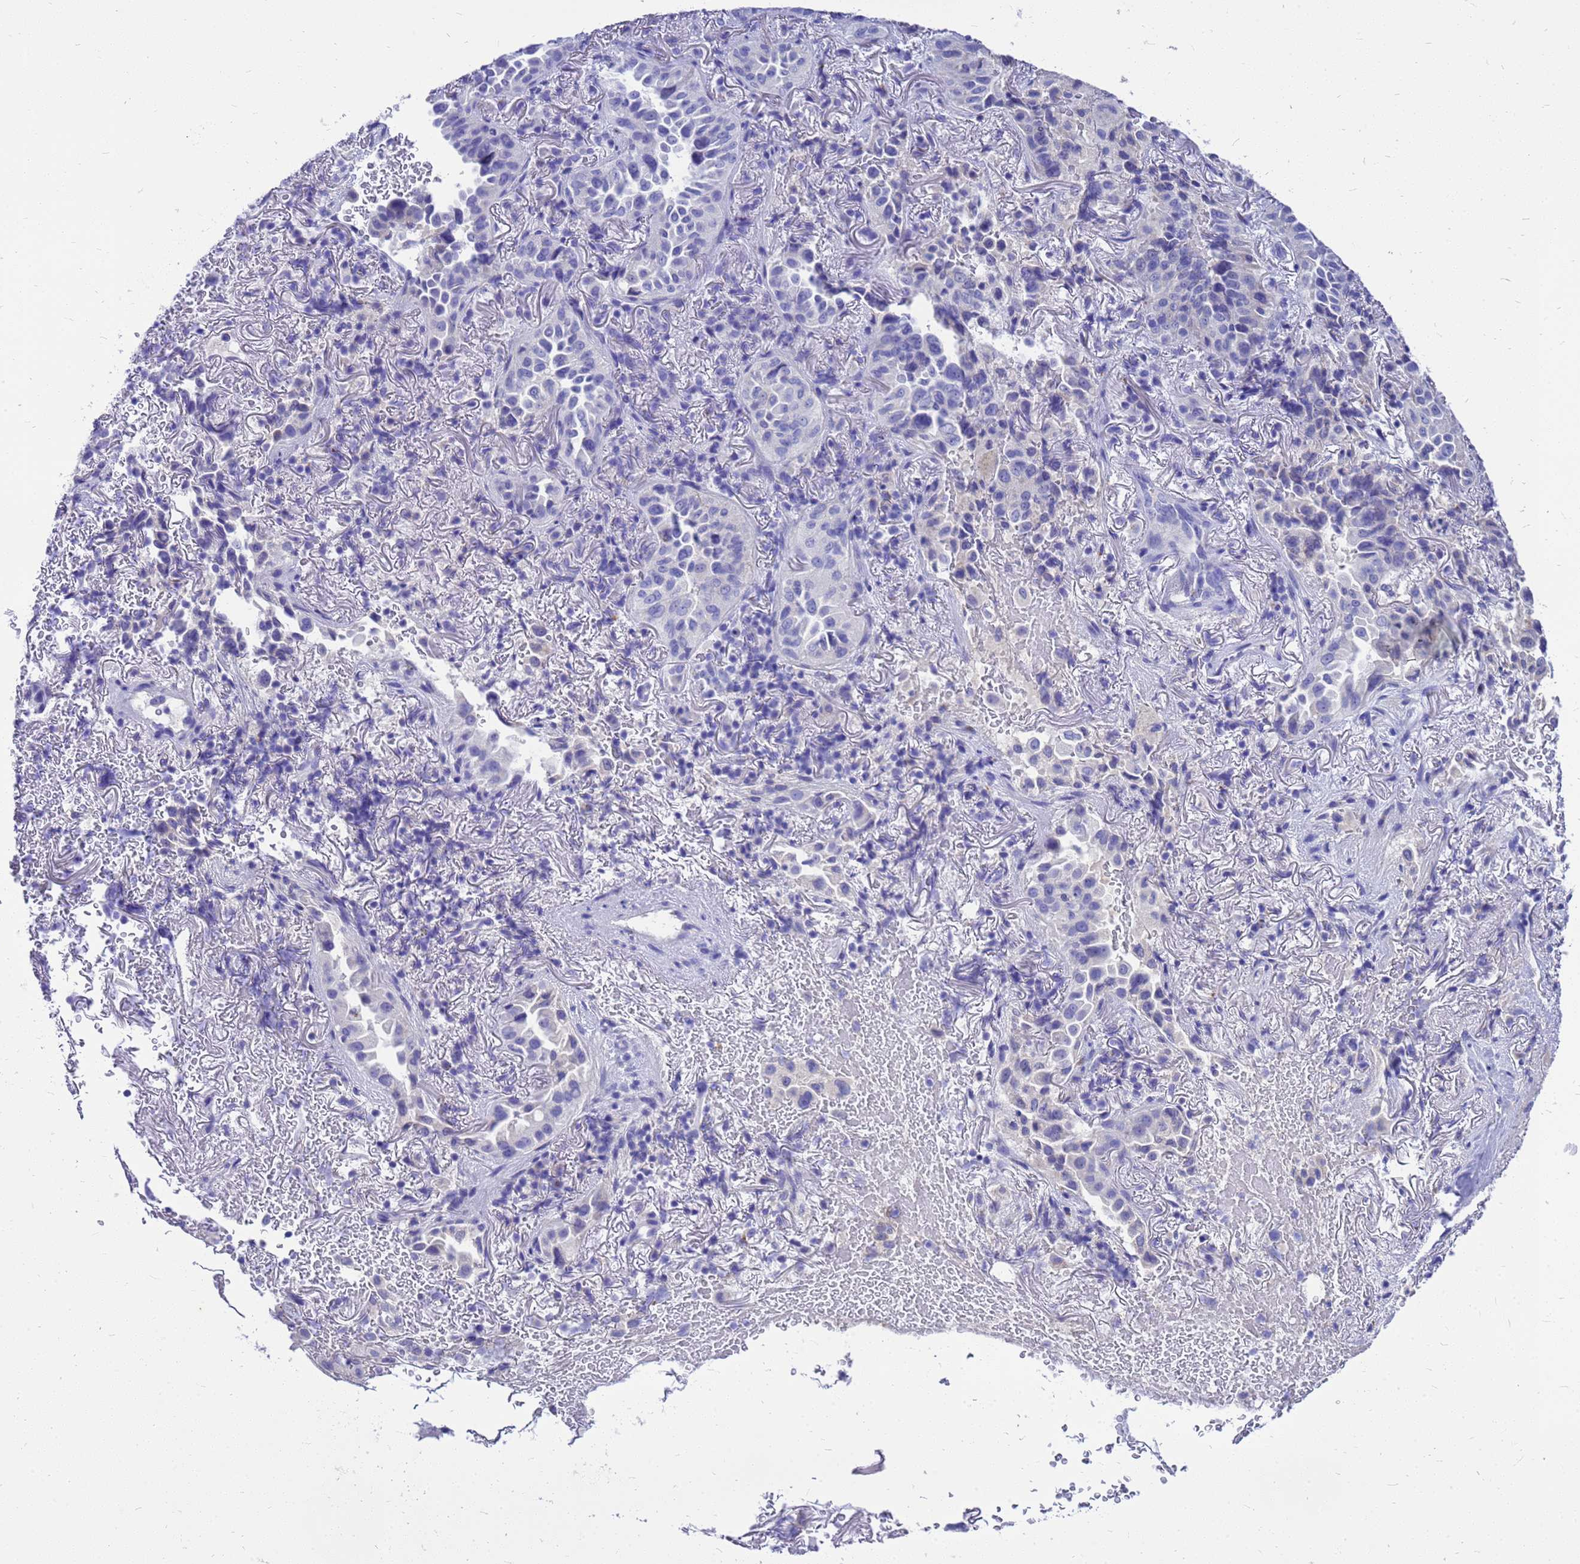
{"staining": {"intensity": "negative", "quantity": "none", "location": "none"}, "tissue": "lung cancer", "cell_type": "Tumor cells", "image_type": "cancer", "snomed": [{"axis": "morphology", "description": "Adenocarcinoma, NOS"}, {"axis": "topography", "description": "Lung"}], "caption": "Immunohistochemistry of adenocarcinoma (lung) reveals no expression in tumor cells.", "gene": "OR52E2", "patient": {"sex": "female", "age": 69}}